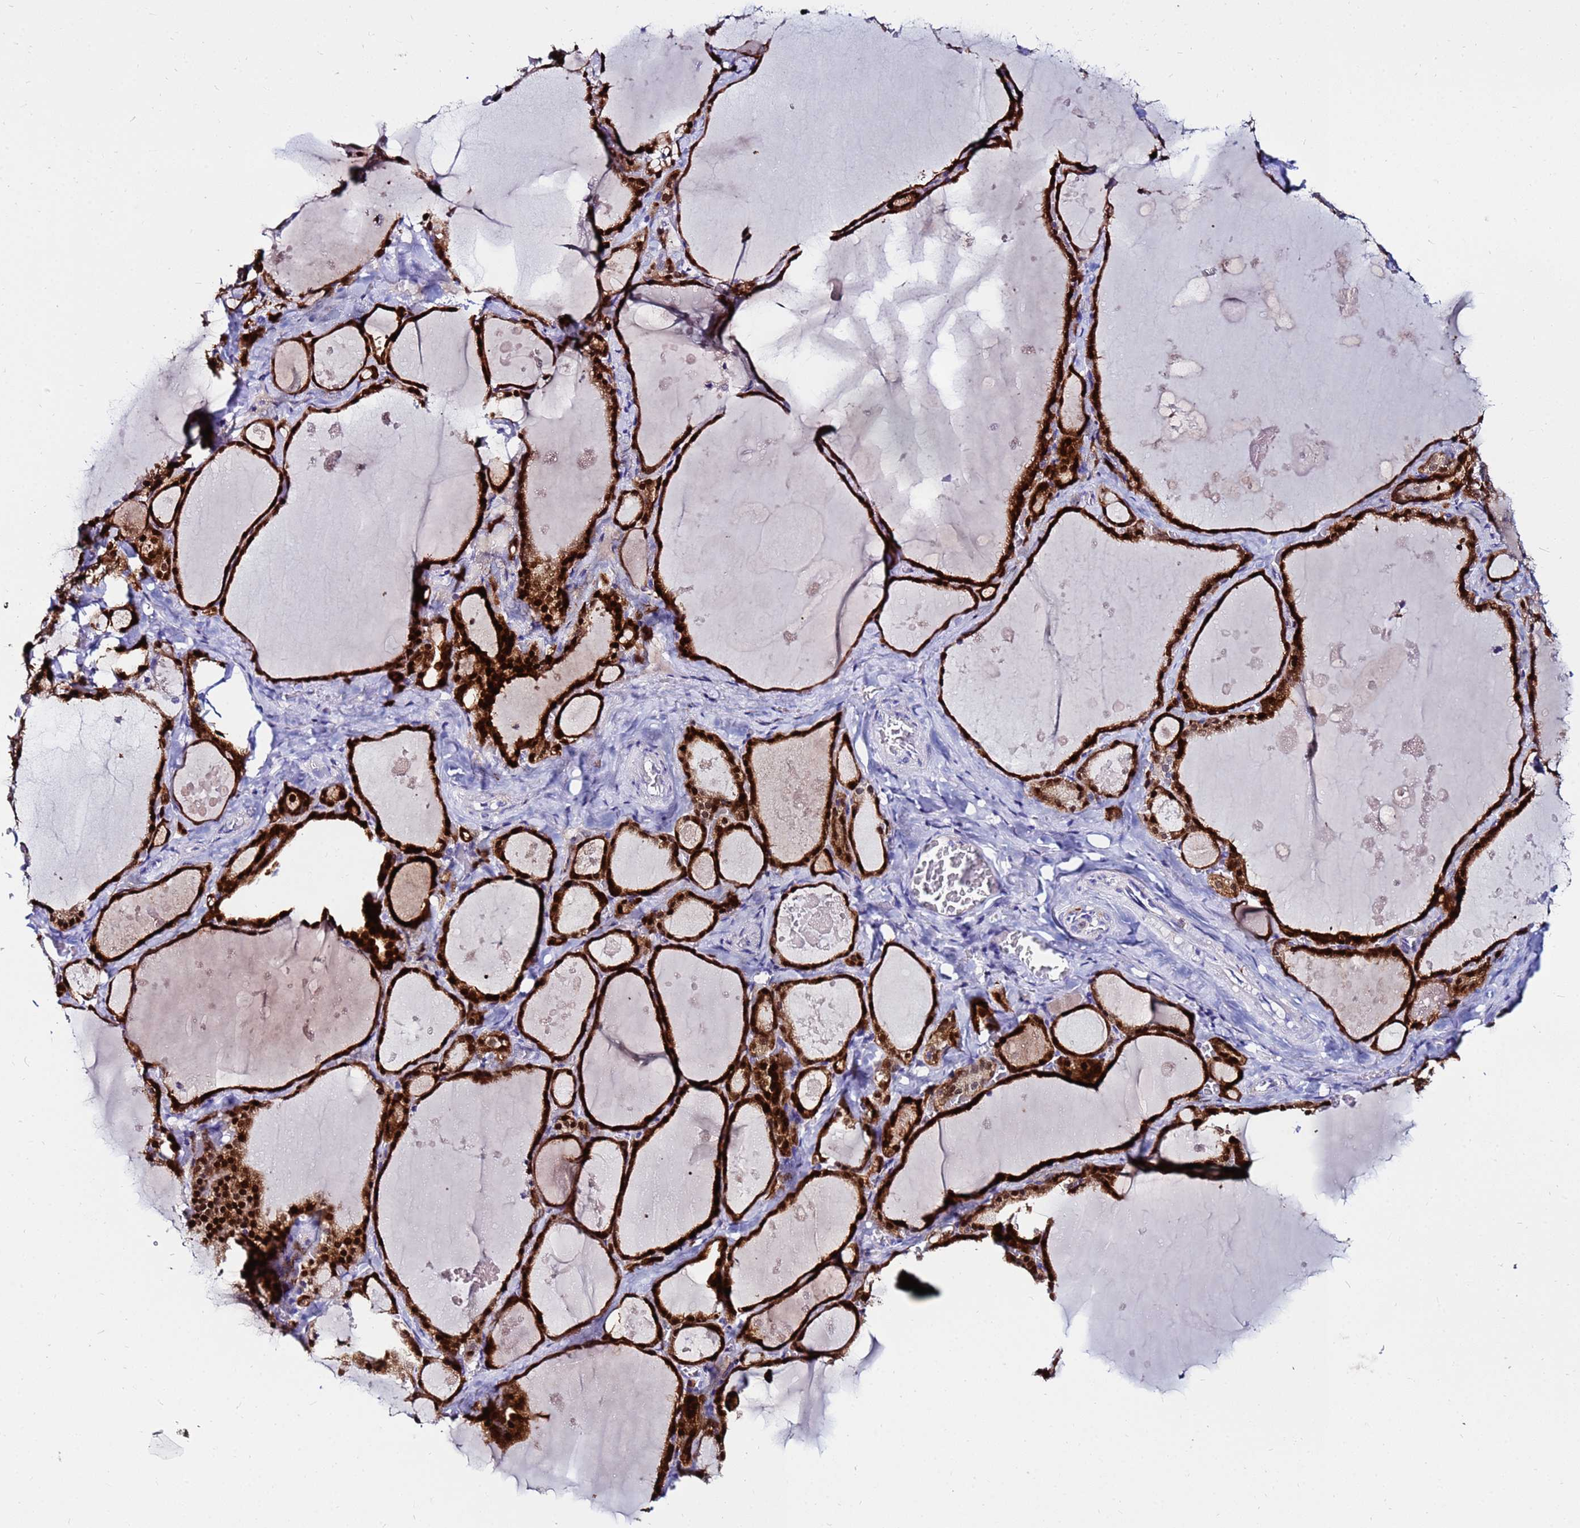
{"staining": {"intensity": "strong", "quantity": ">75%", "location": "cytoplasmic/membranous,nuclear"}, "tissue": "thyroid gland", "cell_type": "Glandular cells", "image_type": "normal", "snomed": [{"axis": "morphology", "description": "Normal tissue, NOS"}, {"axis": "topography", "description": "Thyroid gland"}], "caption": "Unremarkable thyroid gland displays strong cytoplasmic/membranous,nuclear positivity in approximately >75% of glandular cells.", "gene": "PPP1R14C", "patient": {"sex": "male", "age": 56}}